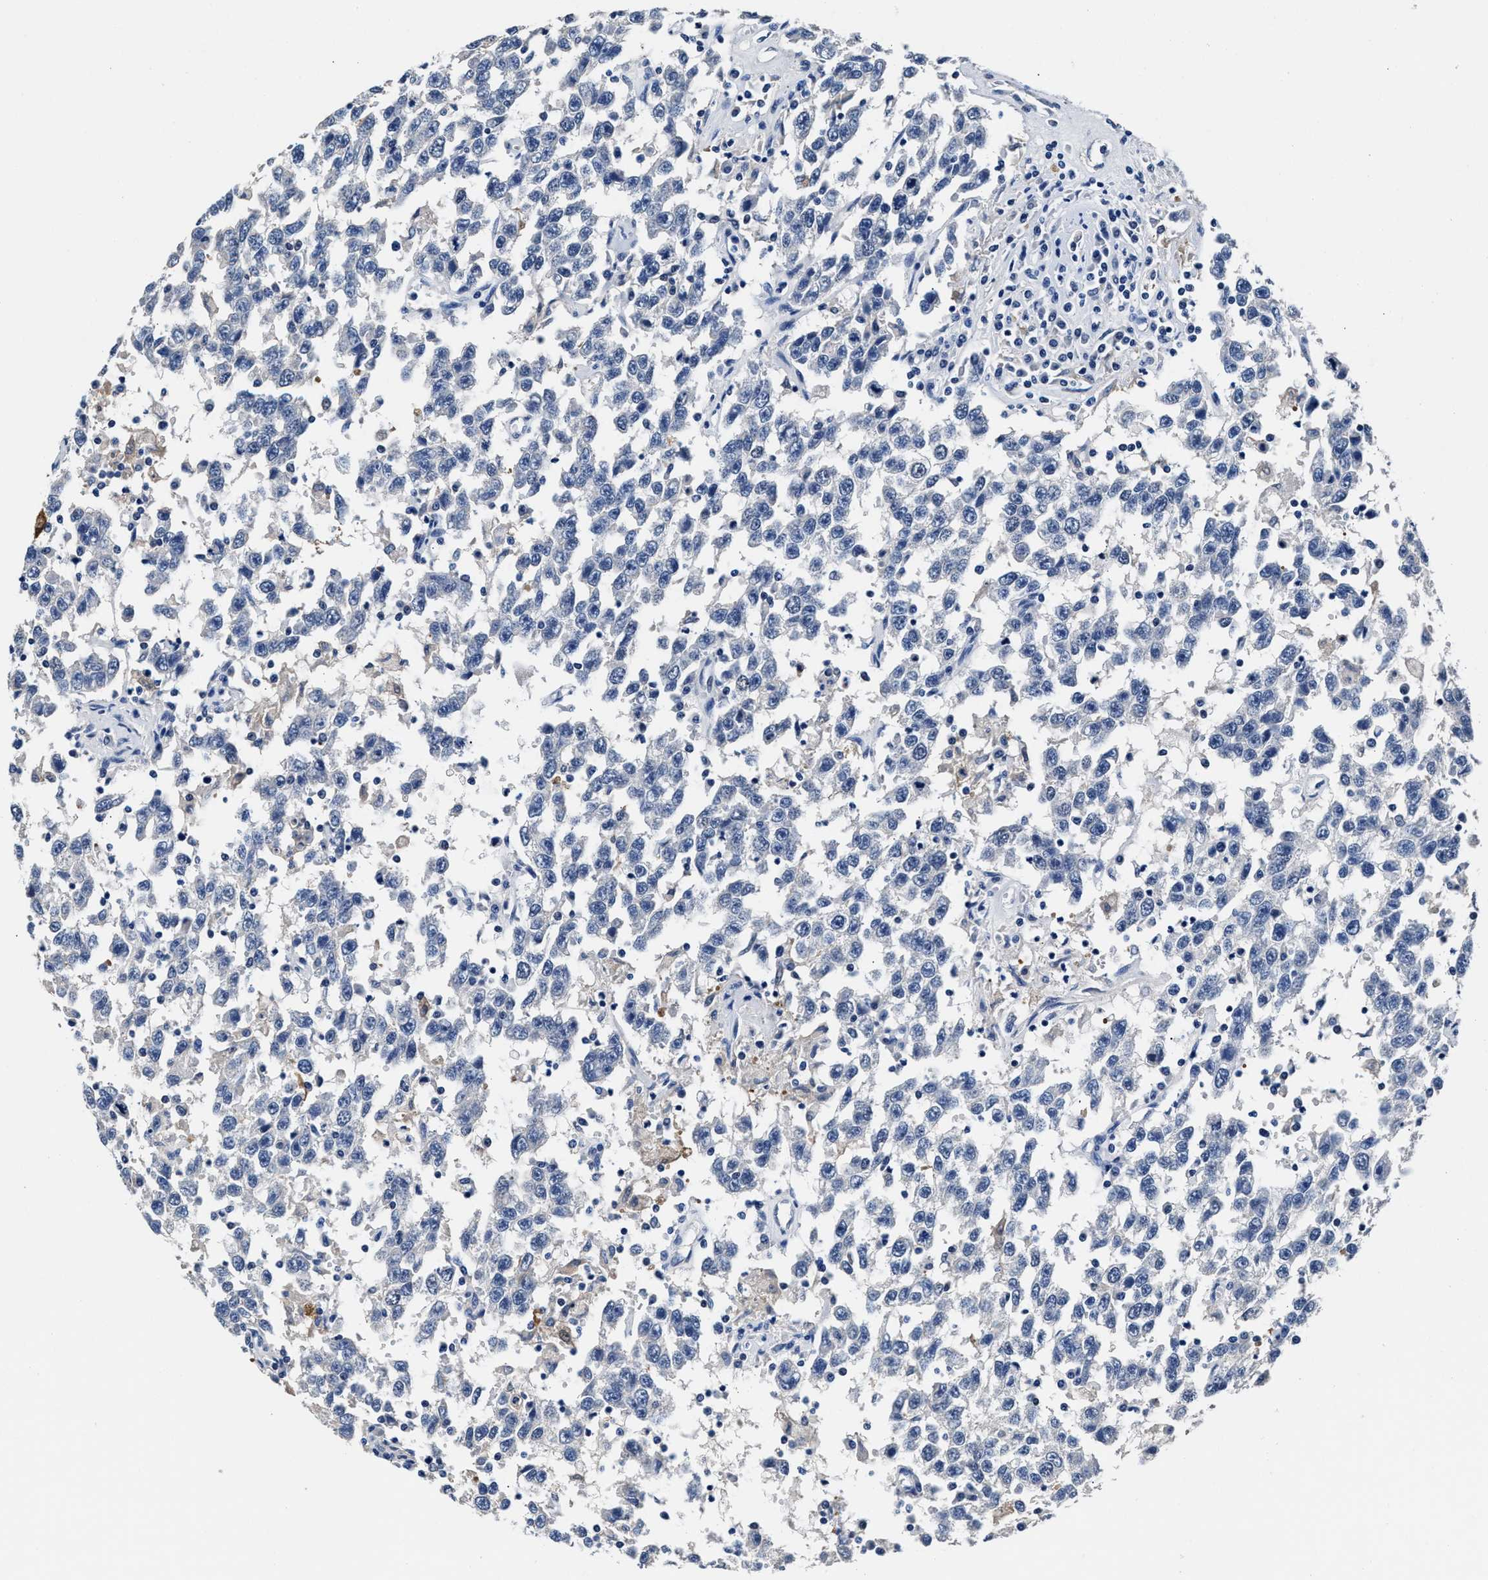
{"staining": {"intensity": "negative", "quantity": "none", "location": "none"}, "tissue": "testis cancer", "cell_type": "Tumor cells", "image_type": "cancer", "snomed": [{"axis": "morphology", "description": "Seminoma, NOS"}, {"axis": "topography", "description": "Testis"}], "caption": "High power microscopy histopathology image of an immunohistochemistry photomicrograph of testis seminoma, revealing no significant positivity in tumor cells. (DAB IHC with hematoxylin counter stain).", "gene": "GSTM1", "patient": {"sex": "male", "age": 41}}